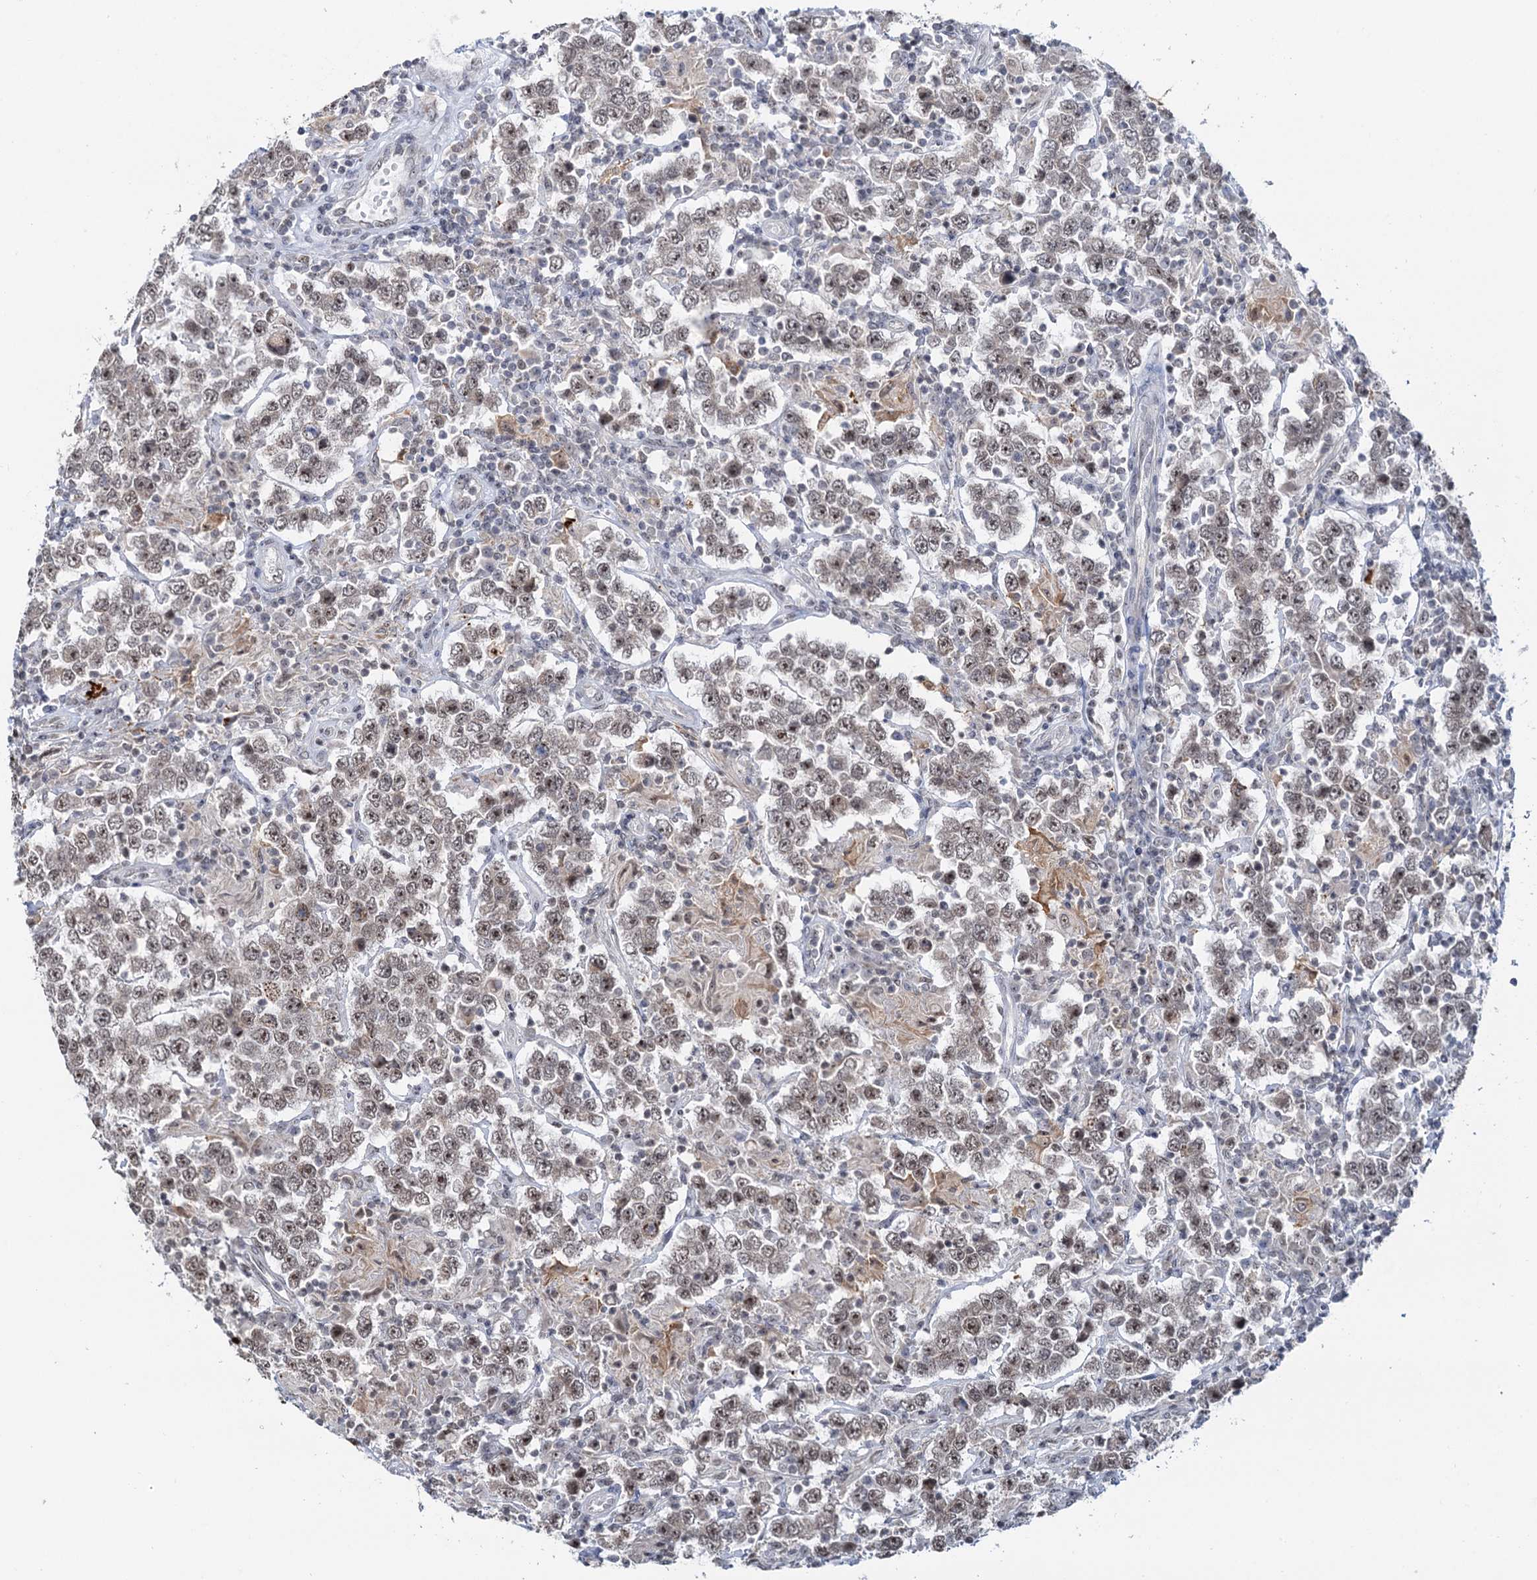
{"staining": {"intensity": "moderate", "quantity": ">75%", "location": "nuclear"}, "tissue": "testis cancer", "cell_type": "Tumor cells", "image_type": "cancer", "snomed": [{"axis": "morphology", "description": "Normal tissue, NOS"}, {"axis": "morphology", "description": "Urothelial carcinoma, High grade"}, {"axis": "morphology", "description": "Seminoma, NOS"}, {"axis": "morphology", "description": "Carcinoma, Embryonal, NOS"}, {"axis": "topography", "description": "Urinary bladder"}, {"axis": "topography", "description": "Testis"}], "caption": "Testis high-grade urothelial carcinoma stained with DAB IHC shows medium levels of moderate nuclear expression in about >75% of tumor cells.", "gene": "NAT10", "patient": {"sex": "male", "age": 41}}